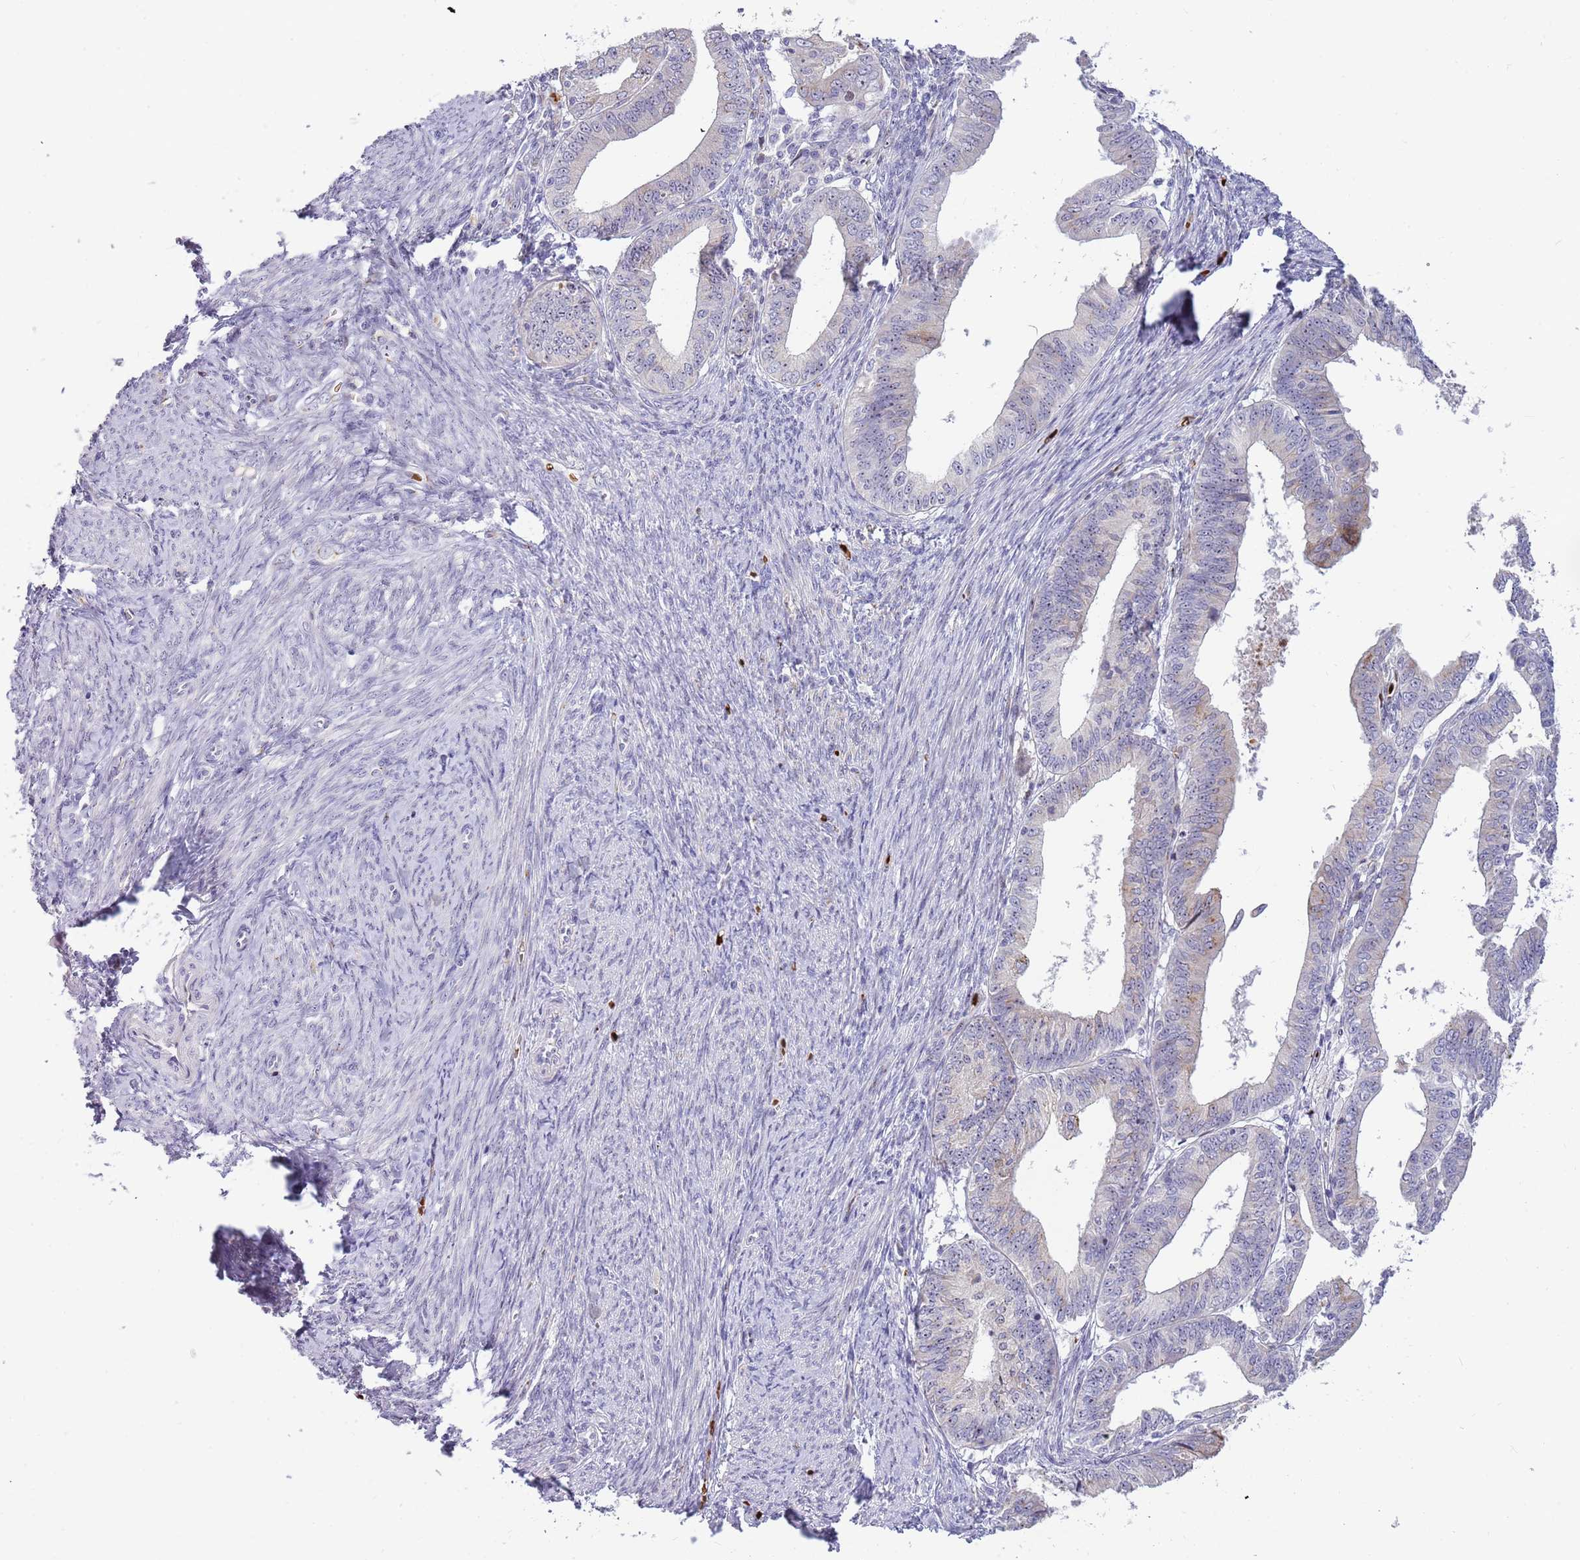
{"staining": {"intensity": "moderate", "quantity": "25%-75%", "location": "cytoplasmic/membranous"}, "tissue": "endometrial cancer", "cell_type": "Tumor cells", "image_type": "cancer", "snomed": [{"axis": "morphology", "description": "Adenocarcinoma, NOS"}, {"axis": "topography", "description": "Endometrium"}], "caption": "This is an image of immunohistochemistry staining of adenocarcinoma (endometrial), which shows moderate staining in the cytoplasmic/membranous of tumor cells.", "gene": "DNAJA3", "patient": {"sex": "female", "age": 56}}